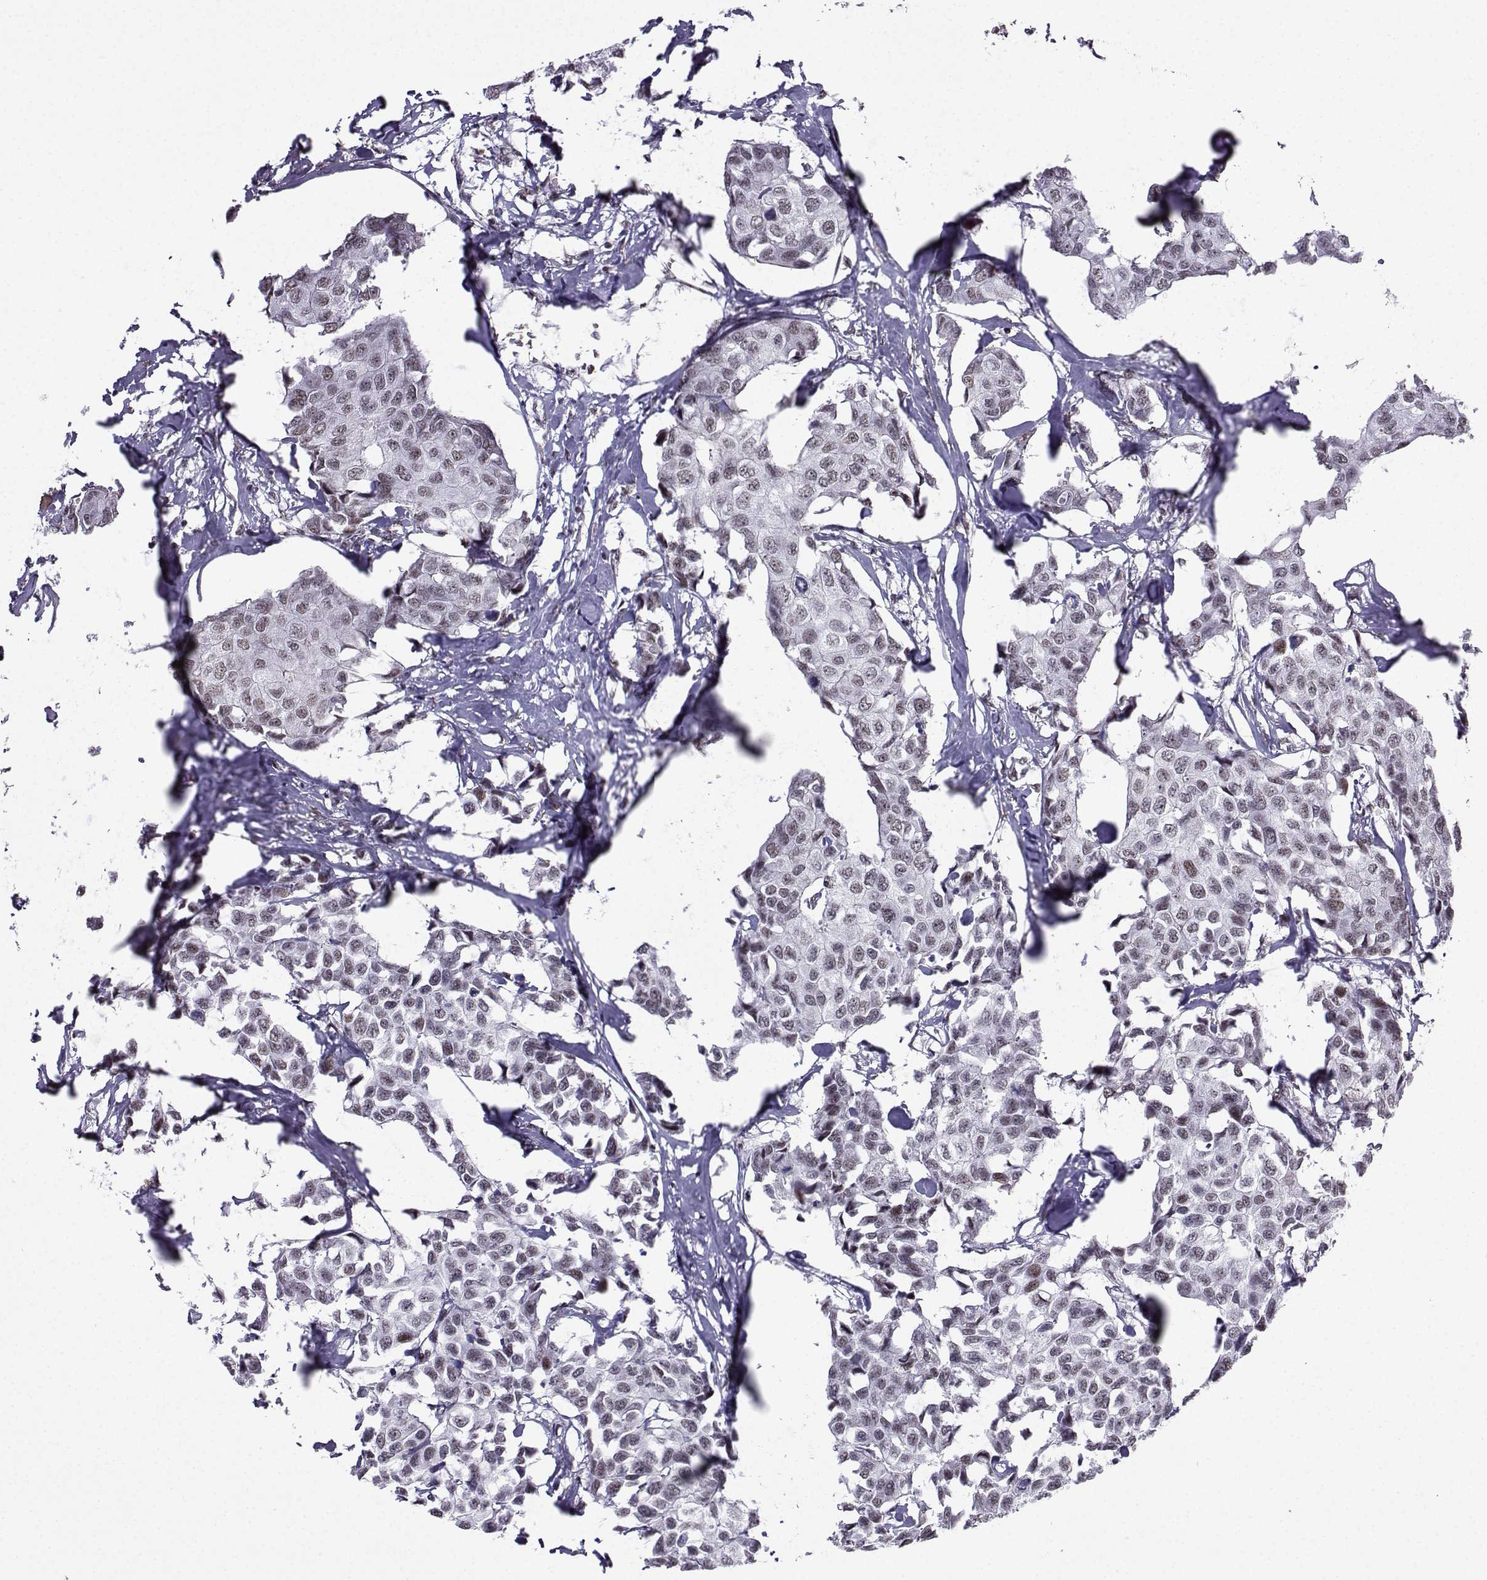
{"staining": {"intensity": "negative", "quantity": "none", "location": "none"}, "tissue": "breast cancer", "cell_type": "Tumor cells", "image_type": "cancer", "snomed": [{"axis": "morphology", "description": "Duct carcinoma"}, {"axis": "topography", "description": "Breast"}], "caption": "Tumor cells are negative for brown protein staining in breast intraductal carcinoma. Brightfield microscopy of immunohistochemistry stained with DAB (3,3'-diaminobenzidine) (brown) and hematoxylin (blue), captured at high magnification.", "gene": "CCNK", "patient": {"sex": "female", "age": 80}}